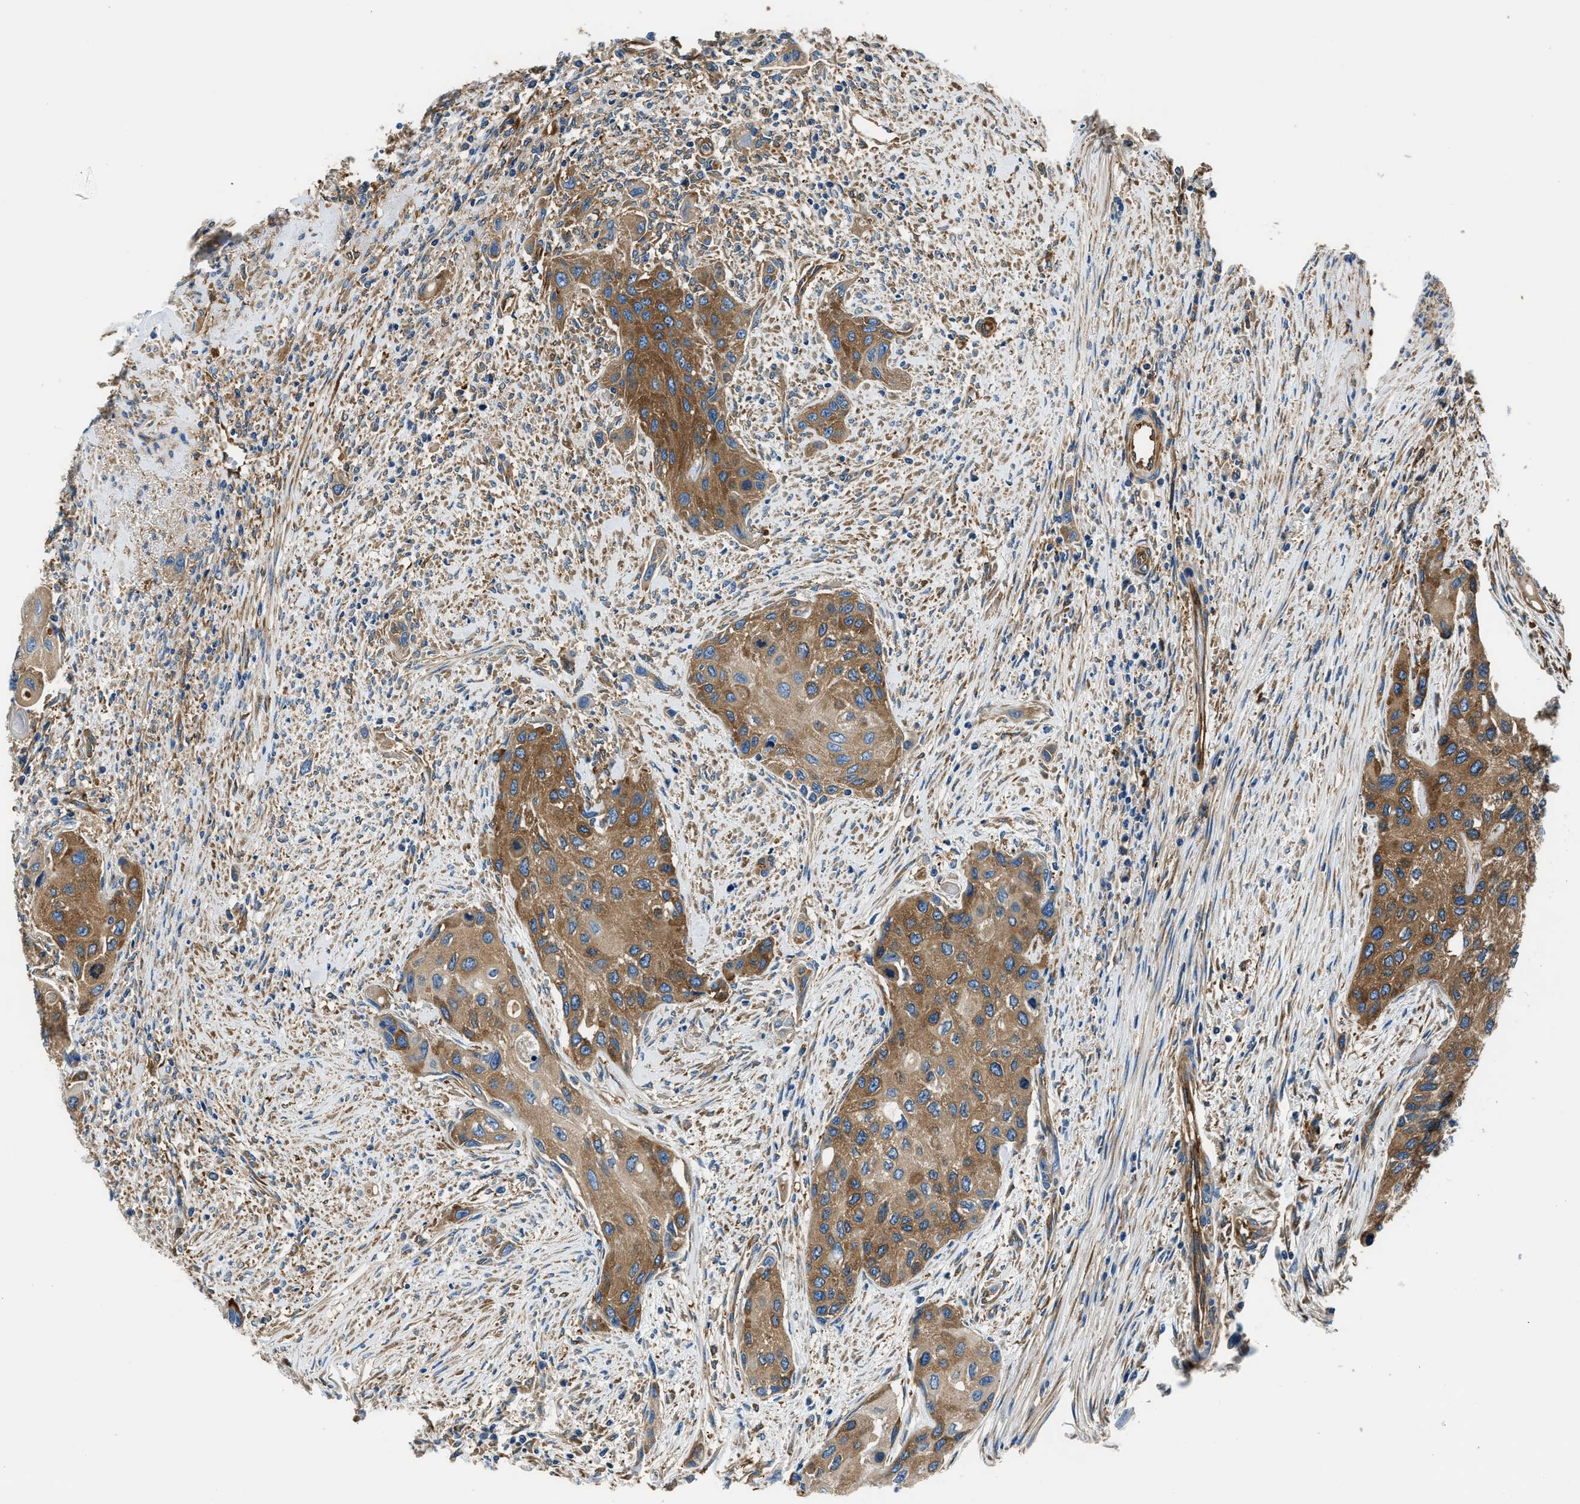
{"staining": {"intensity": "strong", "quantity": ">75%", "location": "cytoplasmic/membranous"}, "tissue": "urothelial cancer", "cell_type": "Tumor cells", "image_type": "cancer", "snomed": [{"axis": "morphology", "description": "Urothelial carcinoma, High grade"}, {"axis": "topography", "description": "Urinary bladder"}], "caption": "Immunohistochemical staining of human urothelial cancer reveals high levels of strong cytoplasmic/membranous protein expression in approximately >75% of tumor cells. Nuclei are stained in blue.", "gene": "EEA1", "patient": {"sex": "female", "age": 56}}